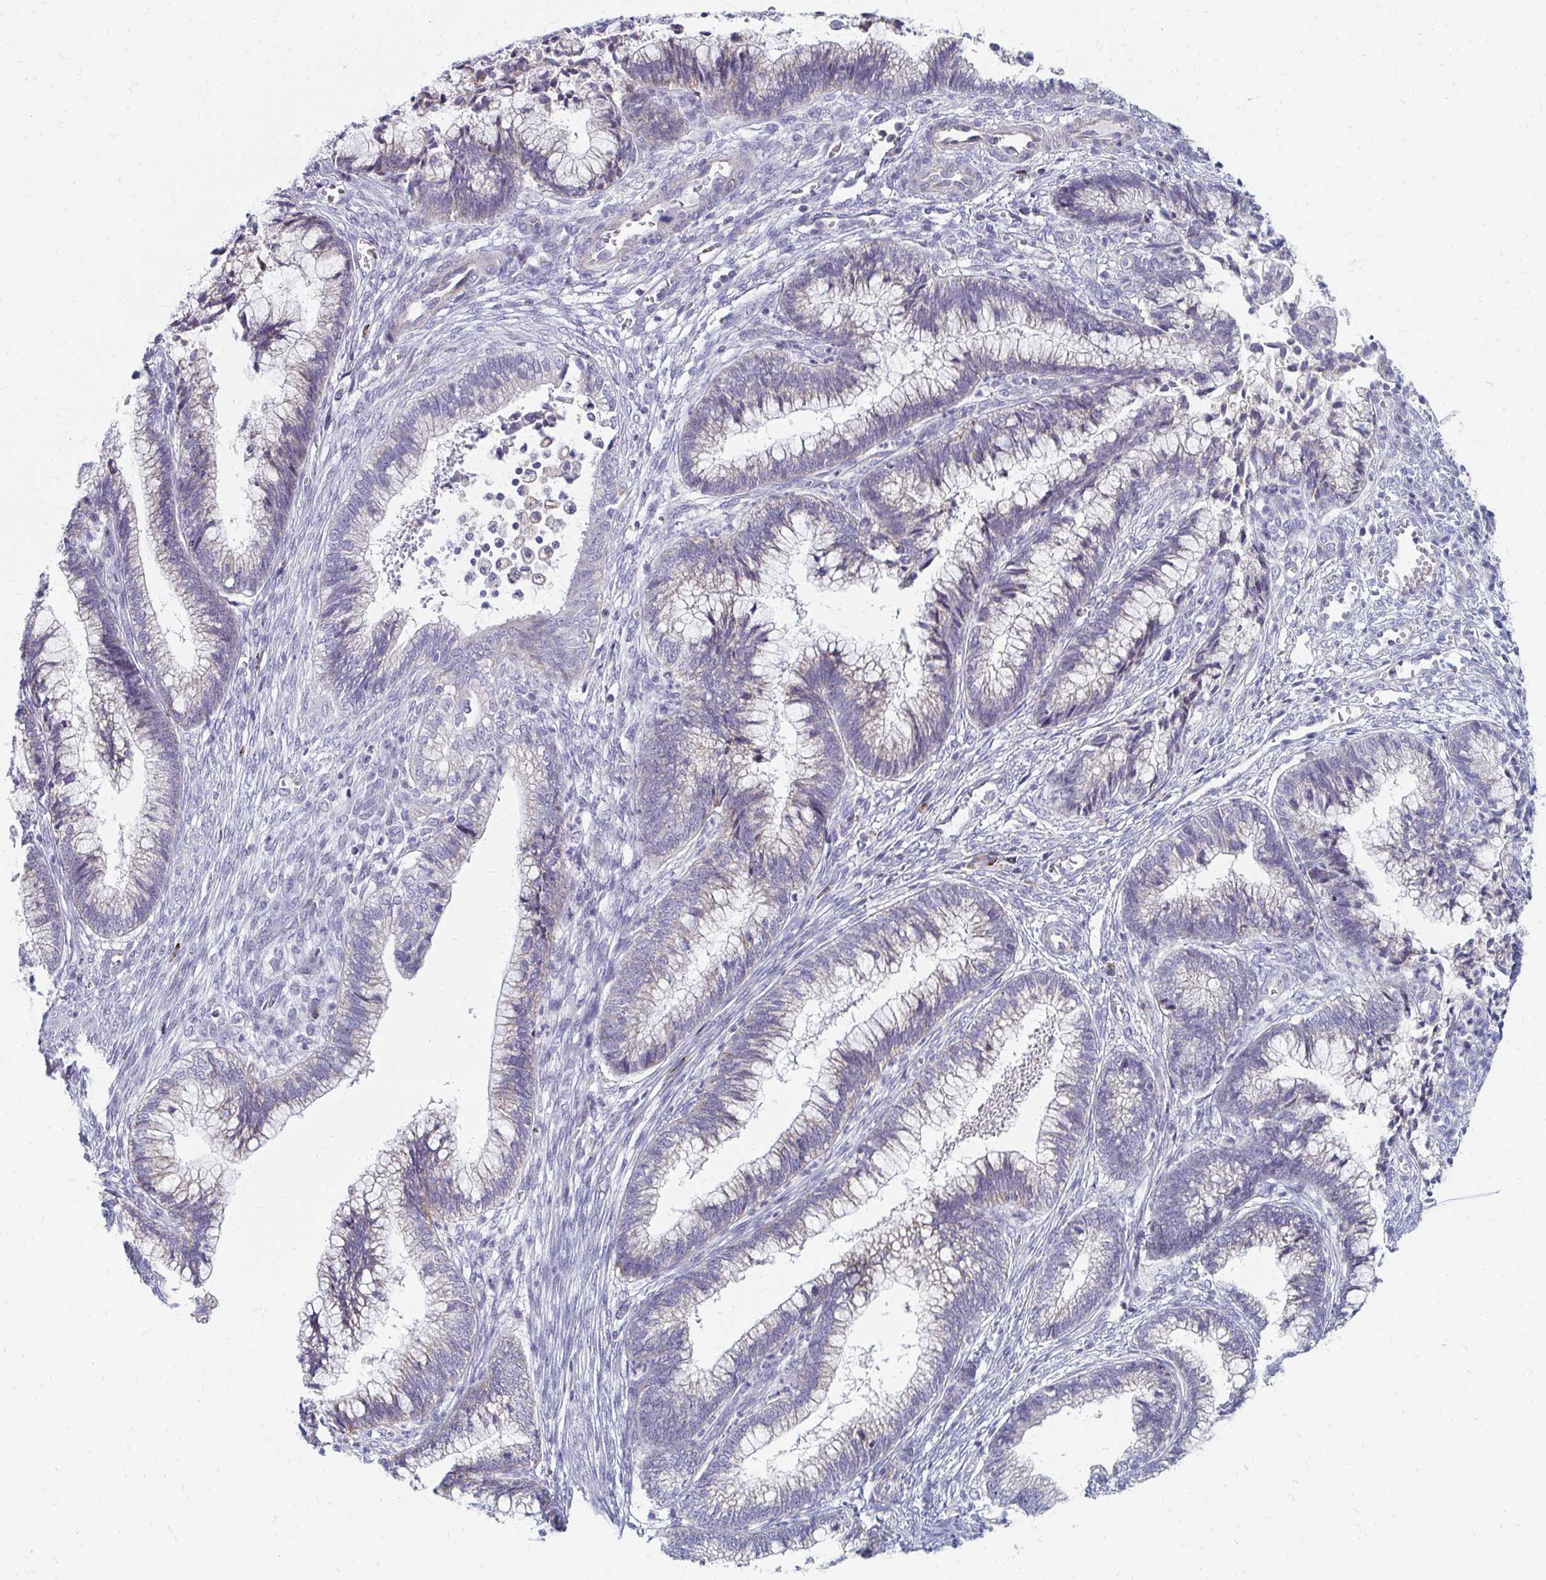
{"staining": {"intensity": "negative", "quantity": "none", "location": "none"}, "tissue": "cervical cancer", "cell_type": "Tumor cells", "image_type": "cancer", "snomed": [{"axis": "morphology", "description": "Adenocarcinoma, NOS"}, {"axis": "topography", "description": "Cervix"}], "caption": "A micrograph of cervical cancer stained for a protein demonstrates no brown staining in tumor cells. (Immunohistochemistry (ihc), brightfield microscopy, high magnification).", "gene": "OR10V1", "patient": {"sex": "female", "age": 44}}